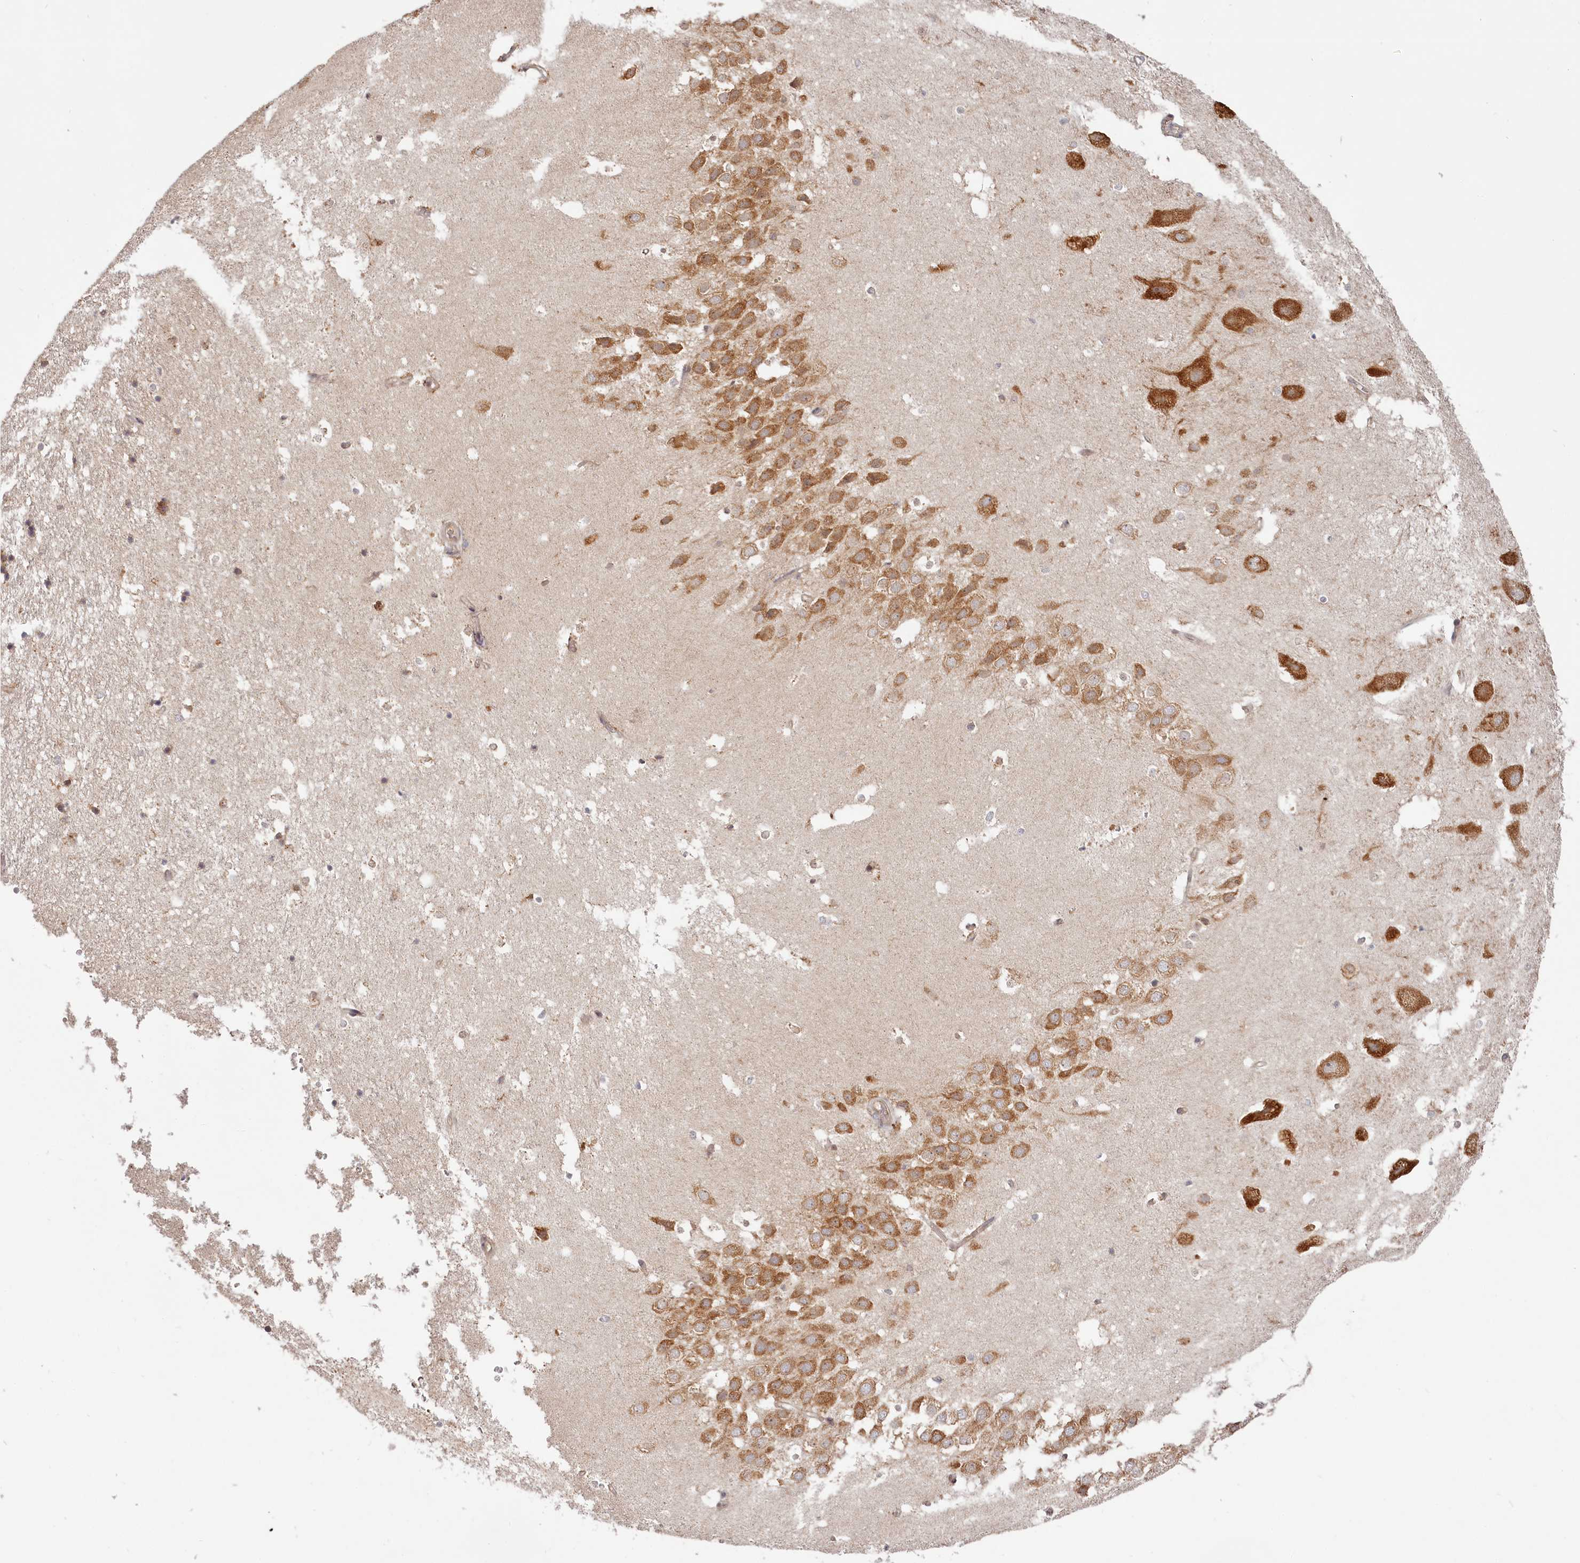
{"staining": {"intensity": "weak", "quantity": "<25%", "location": "cytoplasmic/membranous"}, "tissue": "hippocampus", "cell_type": "Glial cells", "image_type": "normal", "snomed": [{"axis": "morphology", "description": "Normal tissue, NOS"}, {"axis": "topography", "description": "Hippocampus"}], "caption": "Protein analysis of benign hippocampus exhibits no significant expression in glial cells.", "gene": "TMIE", "patient": {"sex": "female", "age": 52}}